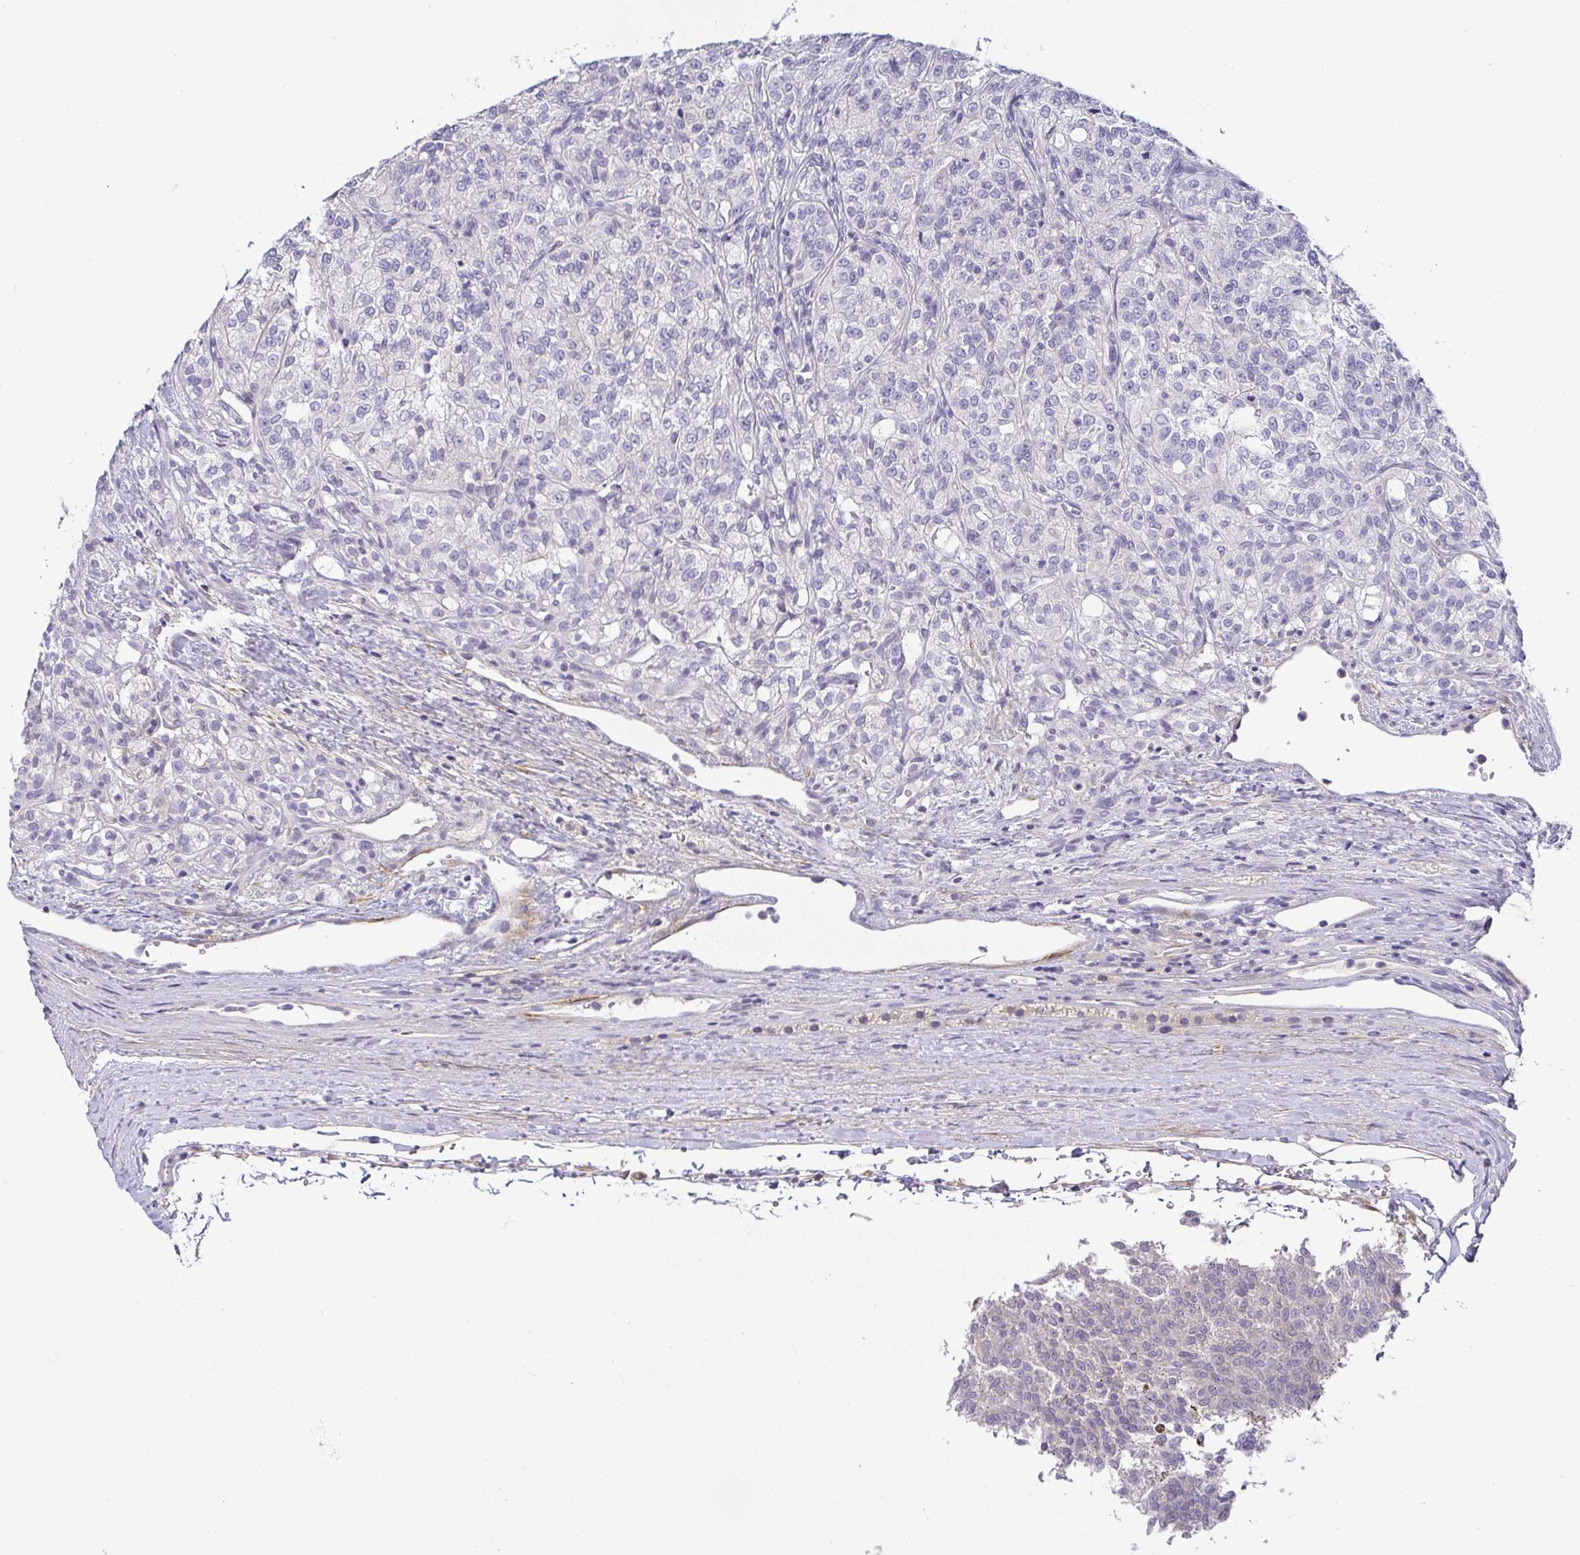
{"staining": {"intensity": "negative", "quantity": "none", "location": "none"}, "tissue": "renal cancer", "cell_type": "Tumor cells", "image_type": "cancer", "snomed": [{"axis": "morphology", "description": "Adenocarcinoma, NOS"}, {"axis": "topography", "description": "Kidney"}], "caption": "Immunohistochemistry (IHC) of human renal cancer (adenocarcinoma) demonstrates no positivity in tumor cells.", "gene": "RNASE7", "patient": {"sex": "female", "age": 63}}